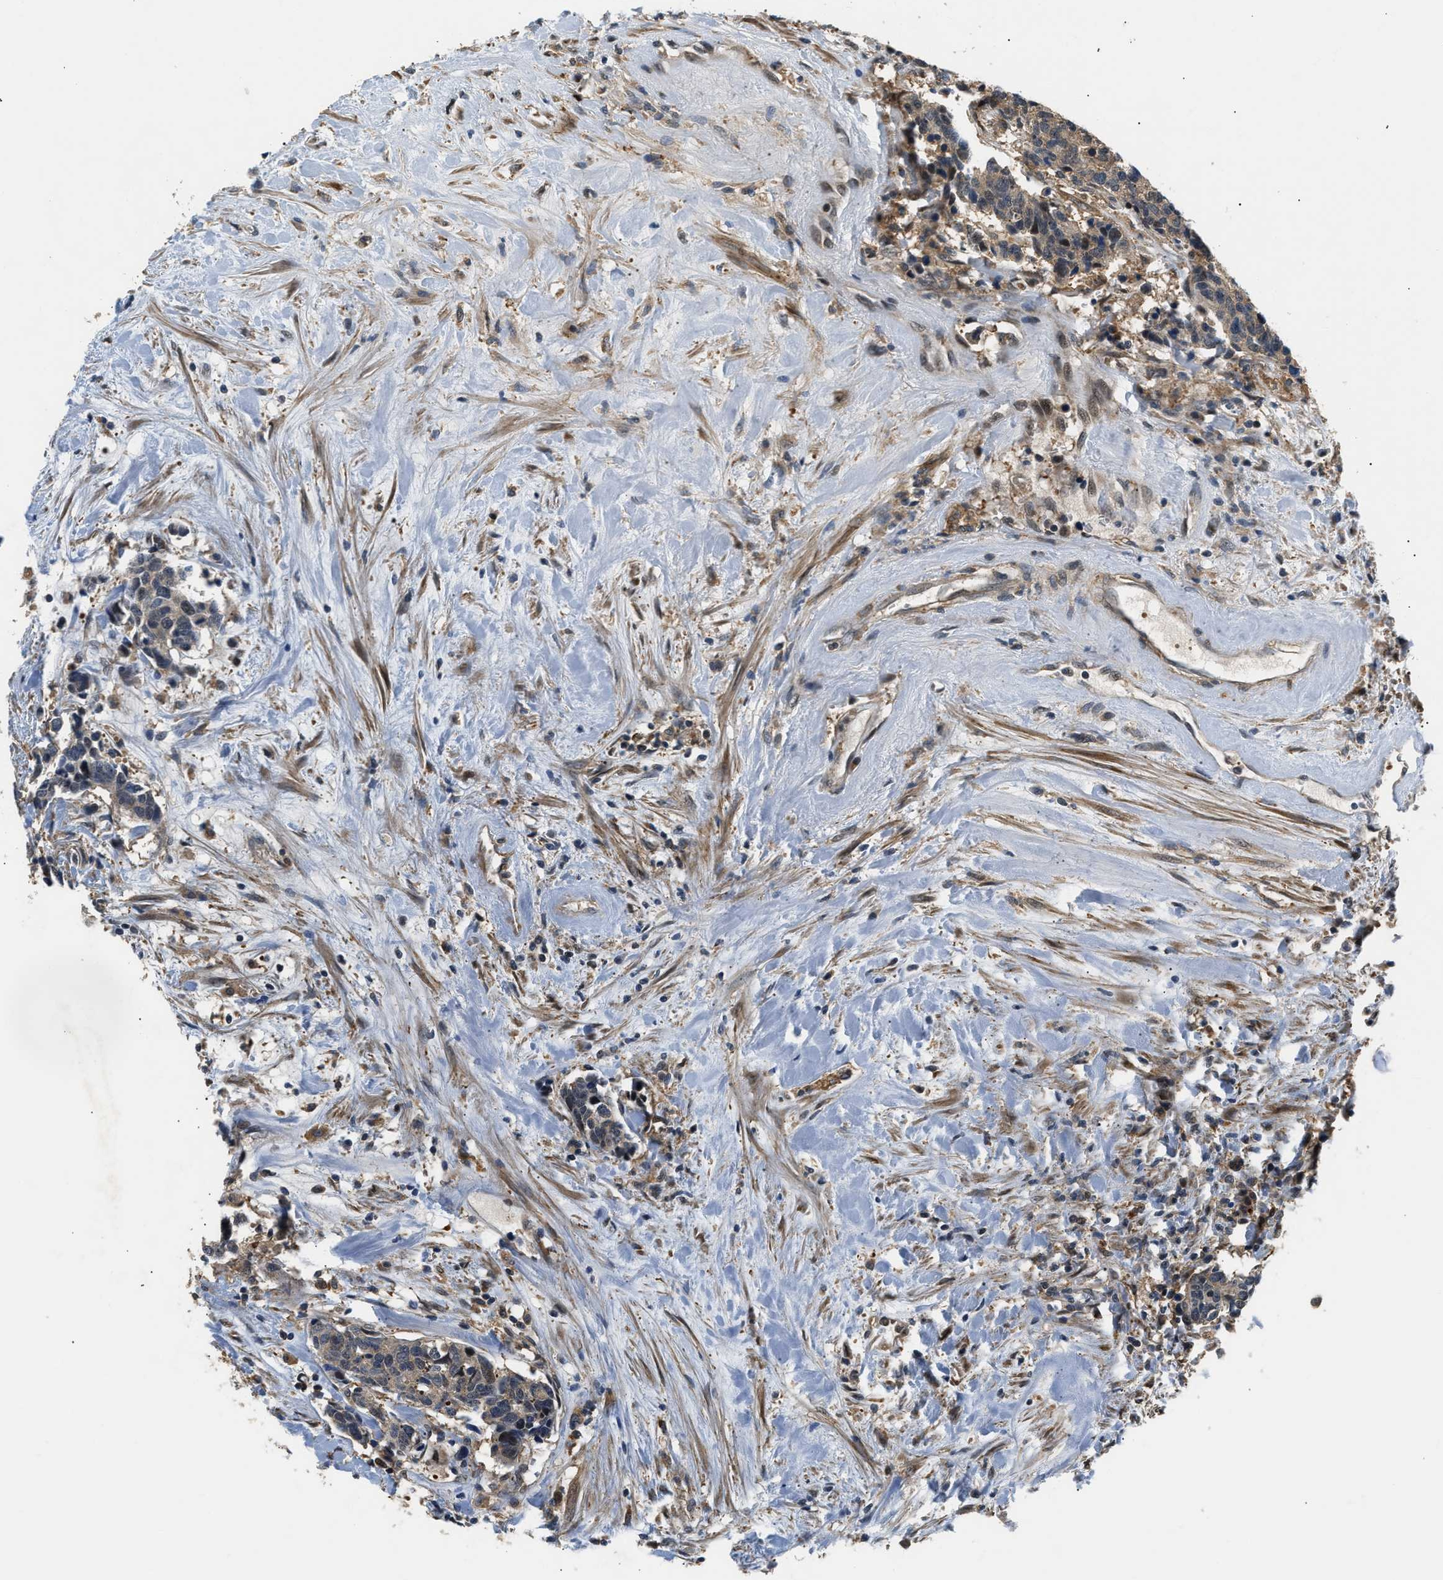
{"staining": {"intensity": "weak", "quantity": "25%-75%", "location": "cytoplasmic/membranous"}, "tissue": "carcinoid", "cell_type": "Tumor cells", "image_type": "cancer", "snomed": [{"axis": "morphology", "description": "Carcinoma, NOS"}, {"axis": "morphology", "description": "Carcinoid, malignant, NOS"}, {"axis": "topography", "description": "Urinary bladder"}], "caption": "Carcinoid tissue exhibits weak cytoplasmic/membranous positivity in about 25%-75% of tumor cells", "gene": "LARP6", "patient": {"sex": "male", "age": 57}}